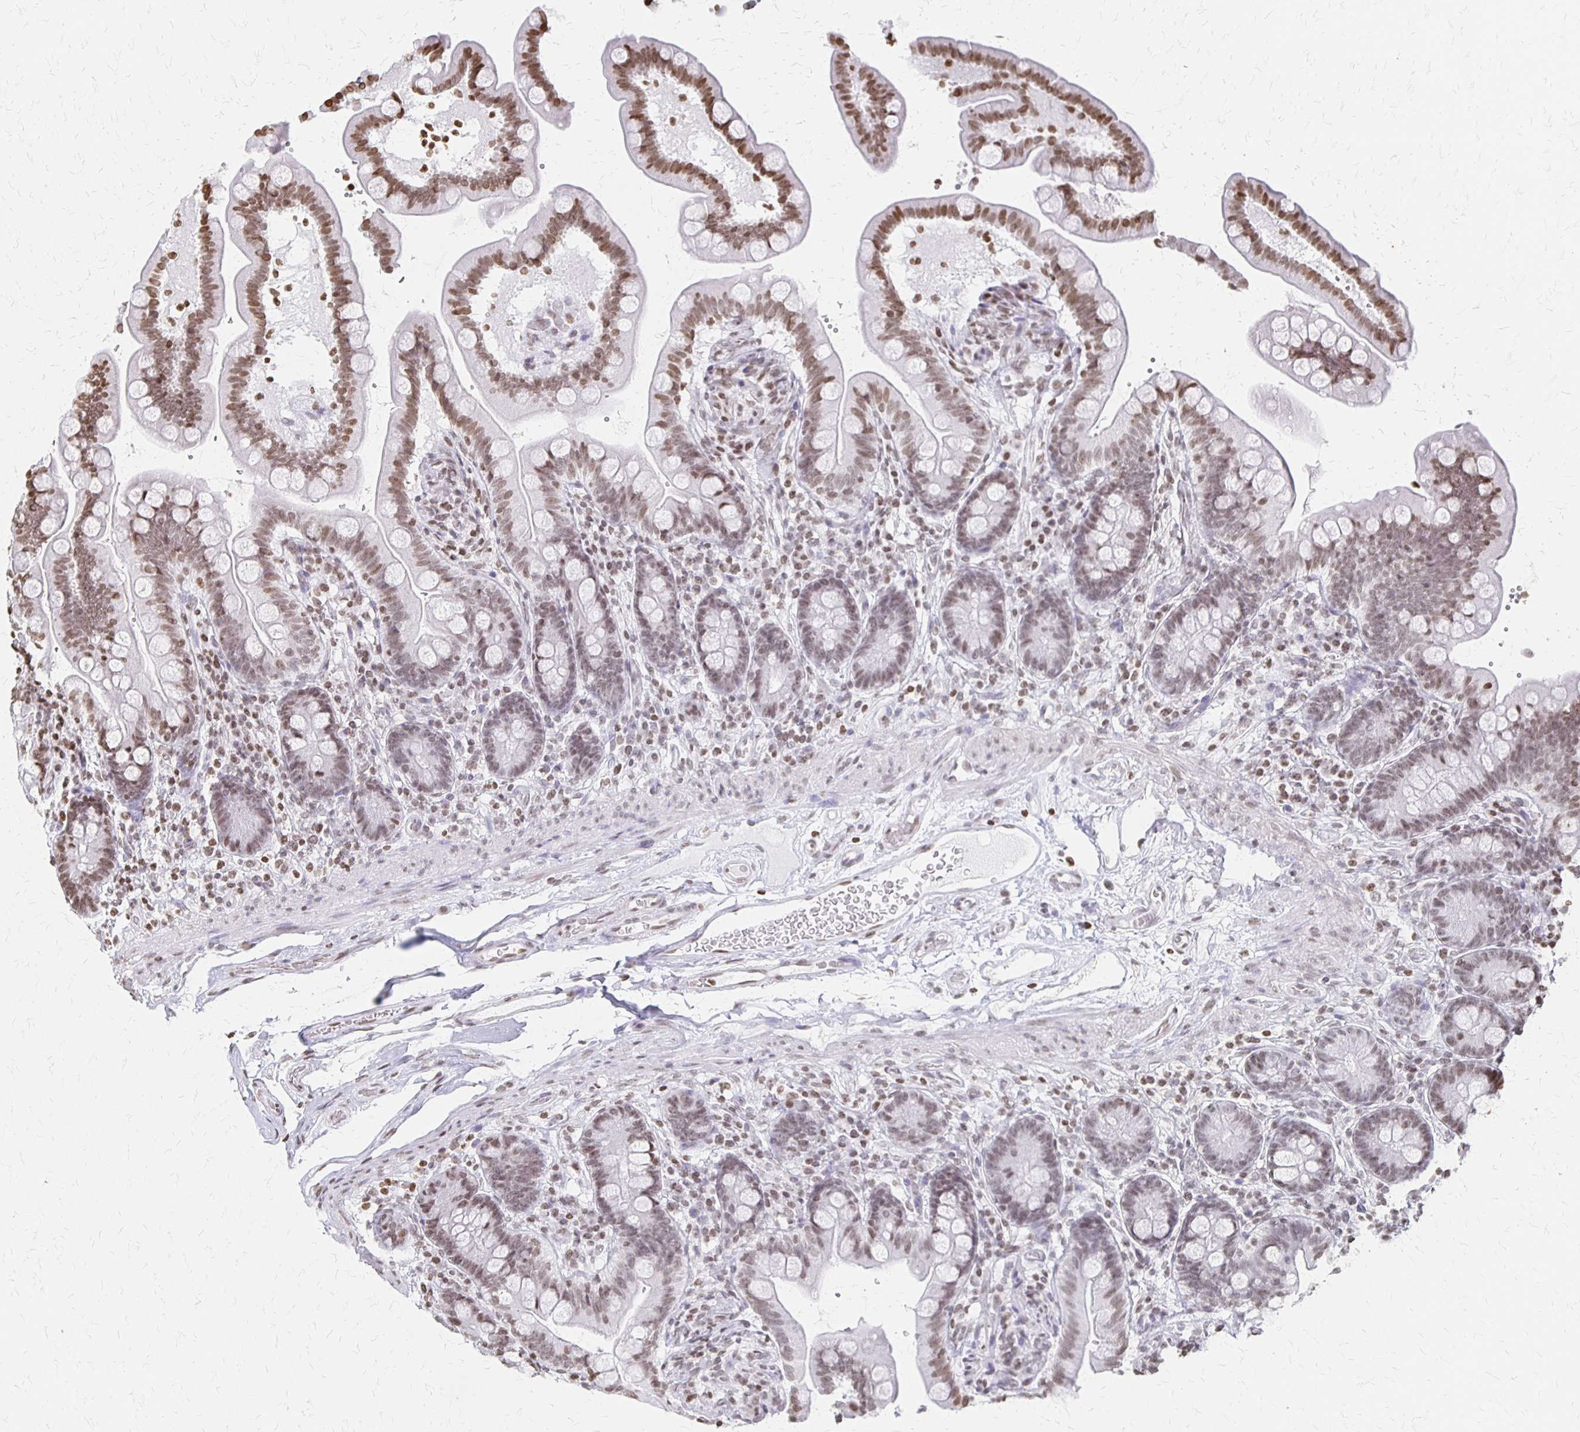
{"staining": {"intensity": "weak", "quantity": "<25%", "location": "nuclear"}, "tissue": "colon", "cell_type": "Endothelial cells", "image_type": "normal", "snomed": [{"axis": "morphology", "description": "Normal tissue, NOS"}, {"axis": "topography", "description": "Smooth muscle"}, {"axis": "topography", "description": "Colon"}], "caption": "This is an immunohistochemistry (IHC) image of normal colon. There is no staining in endothelial cells.", "gene": "ZNF280C", "patient": {"sex": "male", "age": 73}}